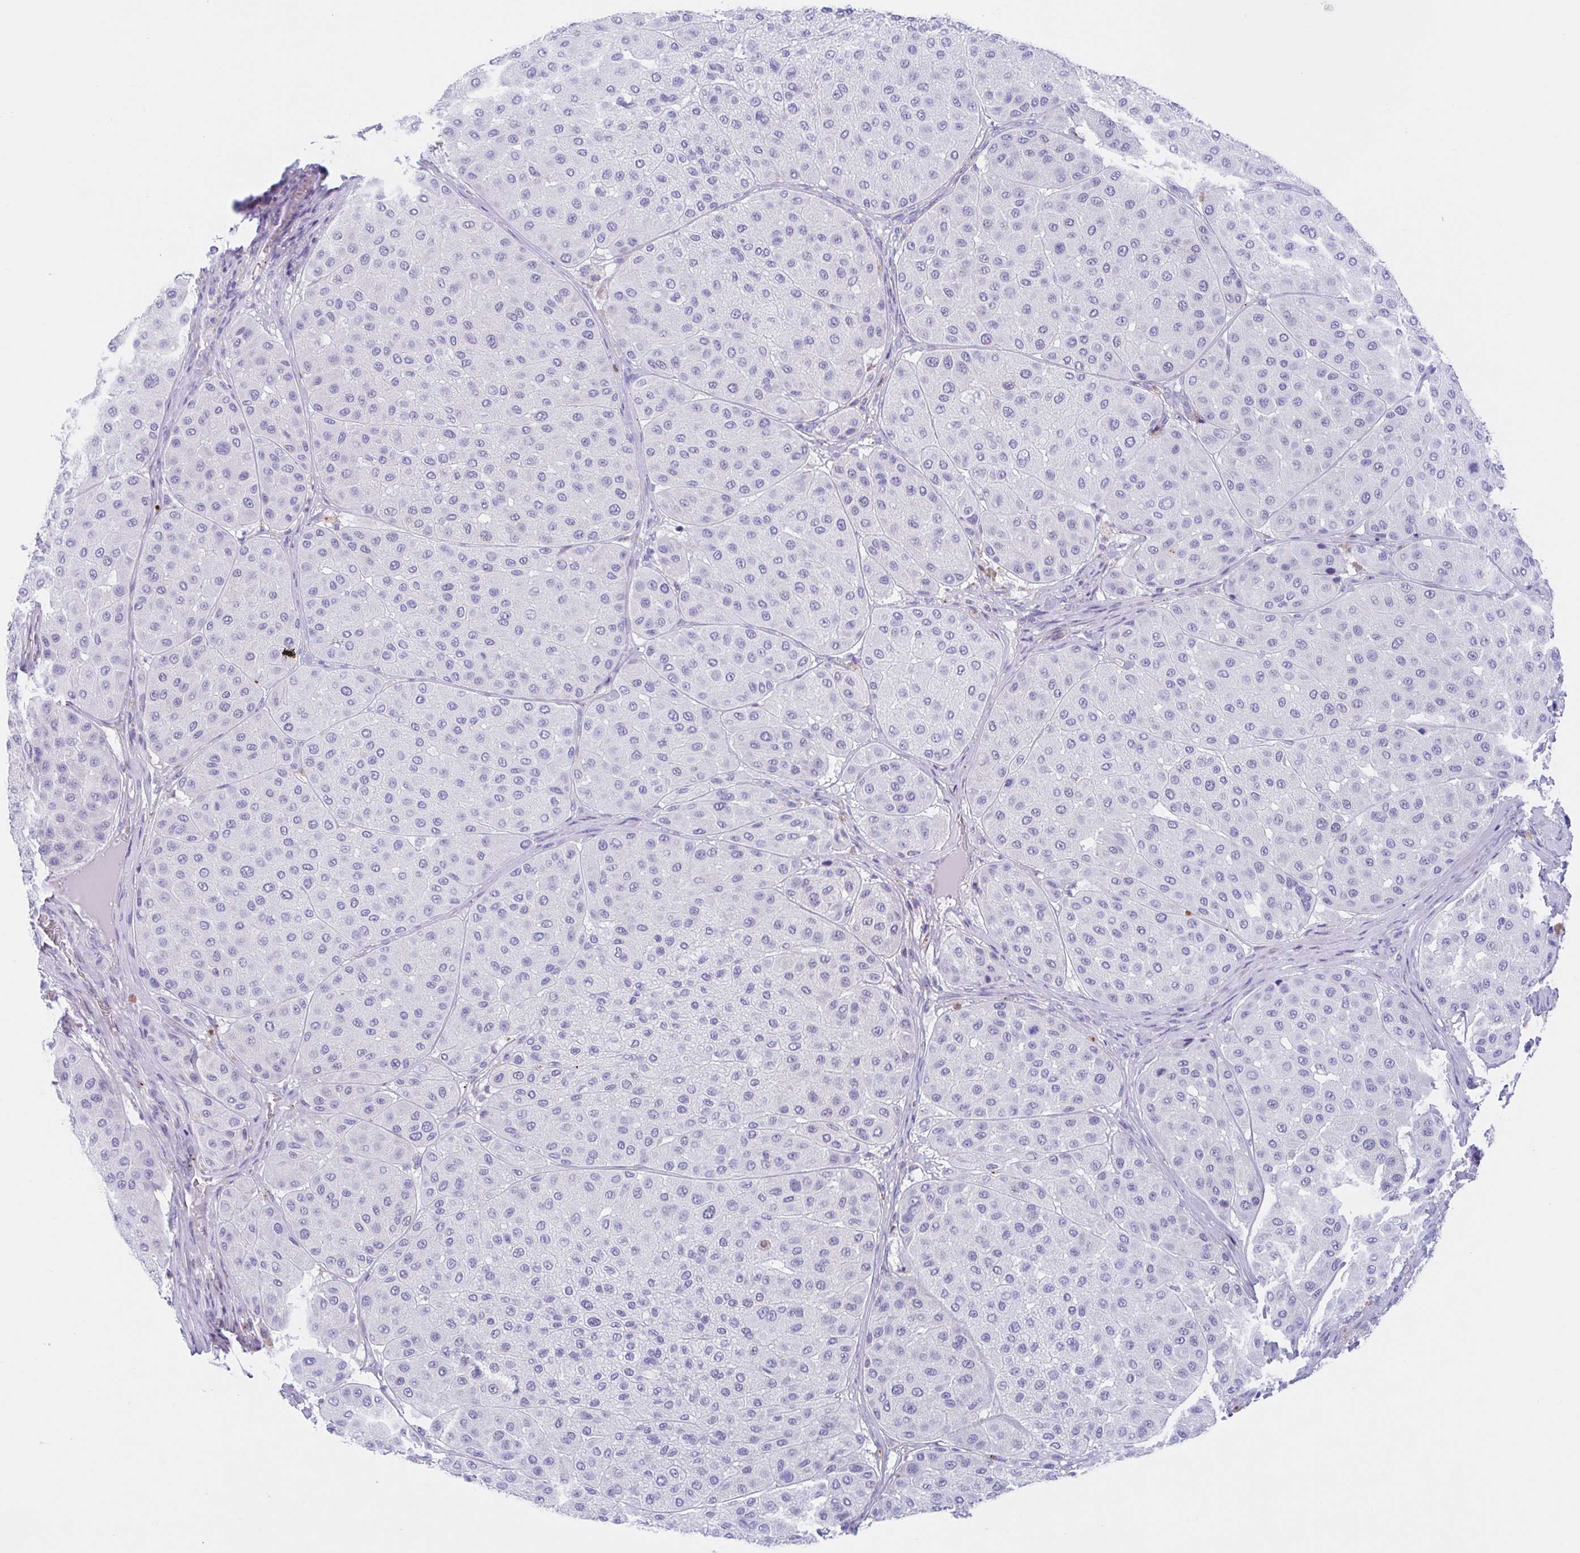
{"staining": {"intensity": "negative", "quantity": "none", "location": "none"}, "tissue": "melanoma", "cell_type": "Tumor cells", "image_type": "cancer", "snomed": [{"axis": "morphology", "description": "Malignant melanoma, Metastatic site"}, {"axis": "topography", "description": "Smooth muscle"}], "caption": "Immunohistochemical staining of melanoma shows no significant expression in tumor cells.", "gene": "ANKRD9", "patient": {"sex": "male", "age": 41}}